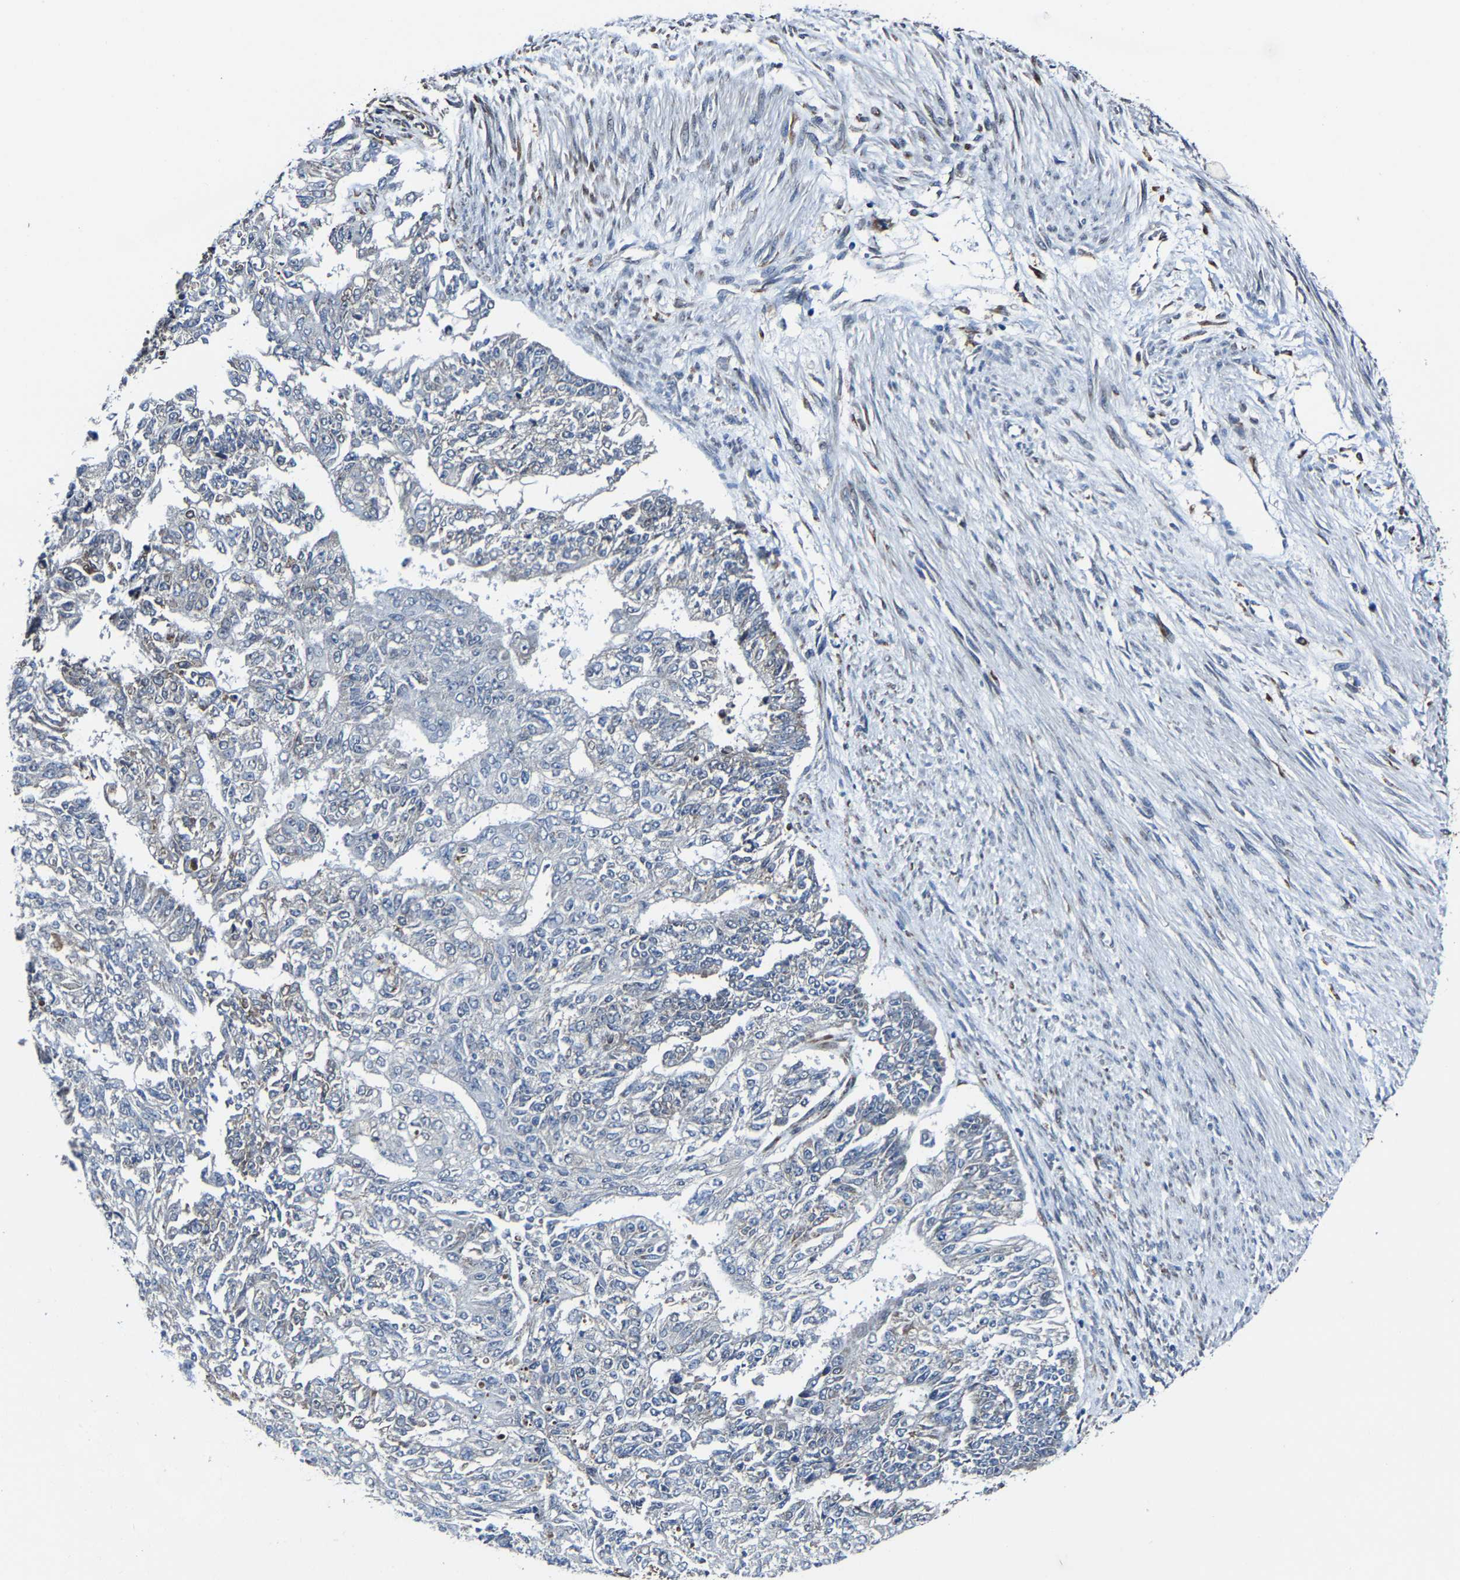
{"staining": {"intensity": "weak", "quantity": "<25%", "location": "nuclear"}, "tissue": "endometrial cancer", "cell_type": "Tumor cells", "image_type": "cancer", "snomed": [{"axis": "morphology", "description": "Adenocarcinoma, NOS"}, {"axis": "topography", "description": "Endometrium"}], "caption": "IHC histopathology image of endometrial cancer (adenocarcinoma) stained for a protein (brown), which shows no staining in tumor cells.", "gene": "METTL1", "patient": {"sex": "female", "age": 32}}